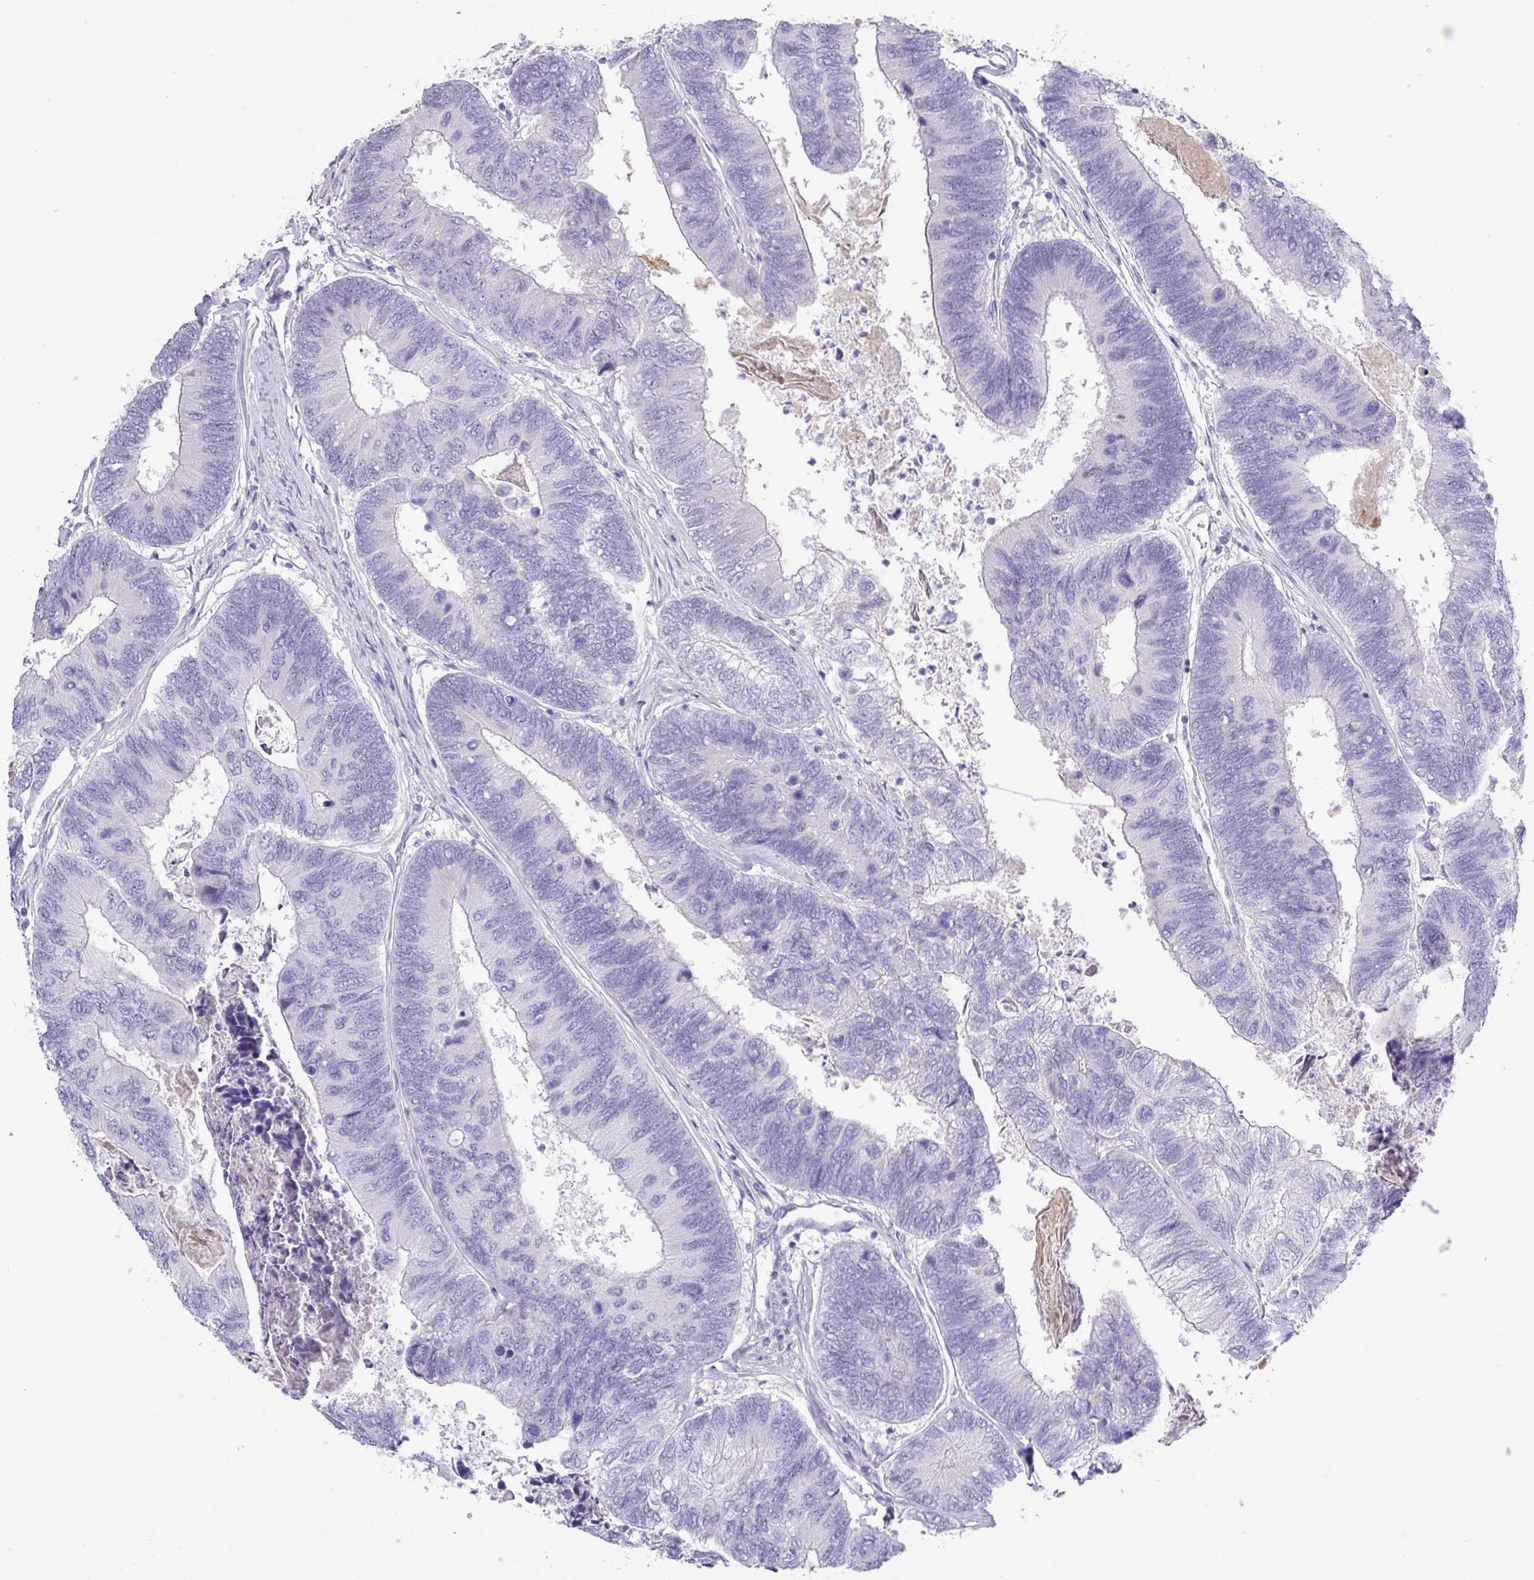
{"staining": {"intensity": "negative", "quantity": "none", "location": "none"}, "tissue": "colorectal cancer", "cell_type": "Tumor cells", "image_type": "cancer", "snomed": [{"axis": "morphology", "description": "Adenocarcinoma, NOS"}, {"axis": "topography", "description": "Colon"}], "caption": "Tumor cells are negative for brown protein staining in adenocarcinoma (colorectal). Nuclei are stained in blue.", "gene": "ANKRD13B", "patient": {"sex": "female", "age": 67}}